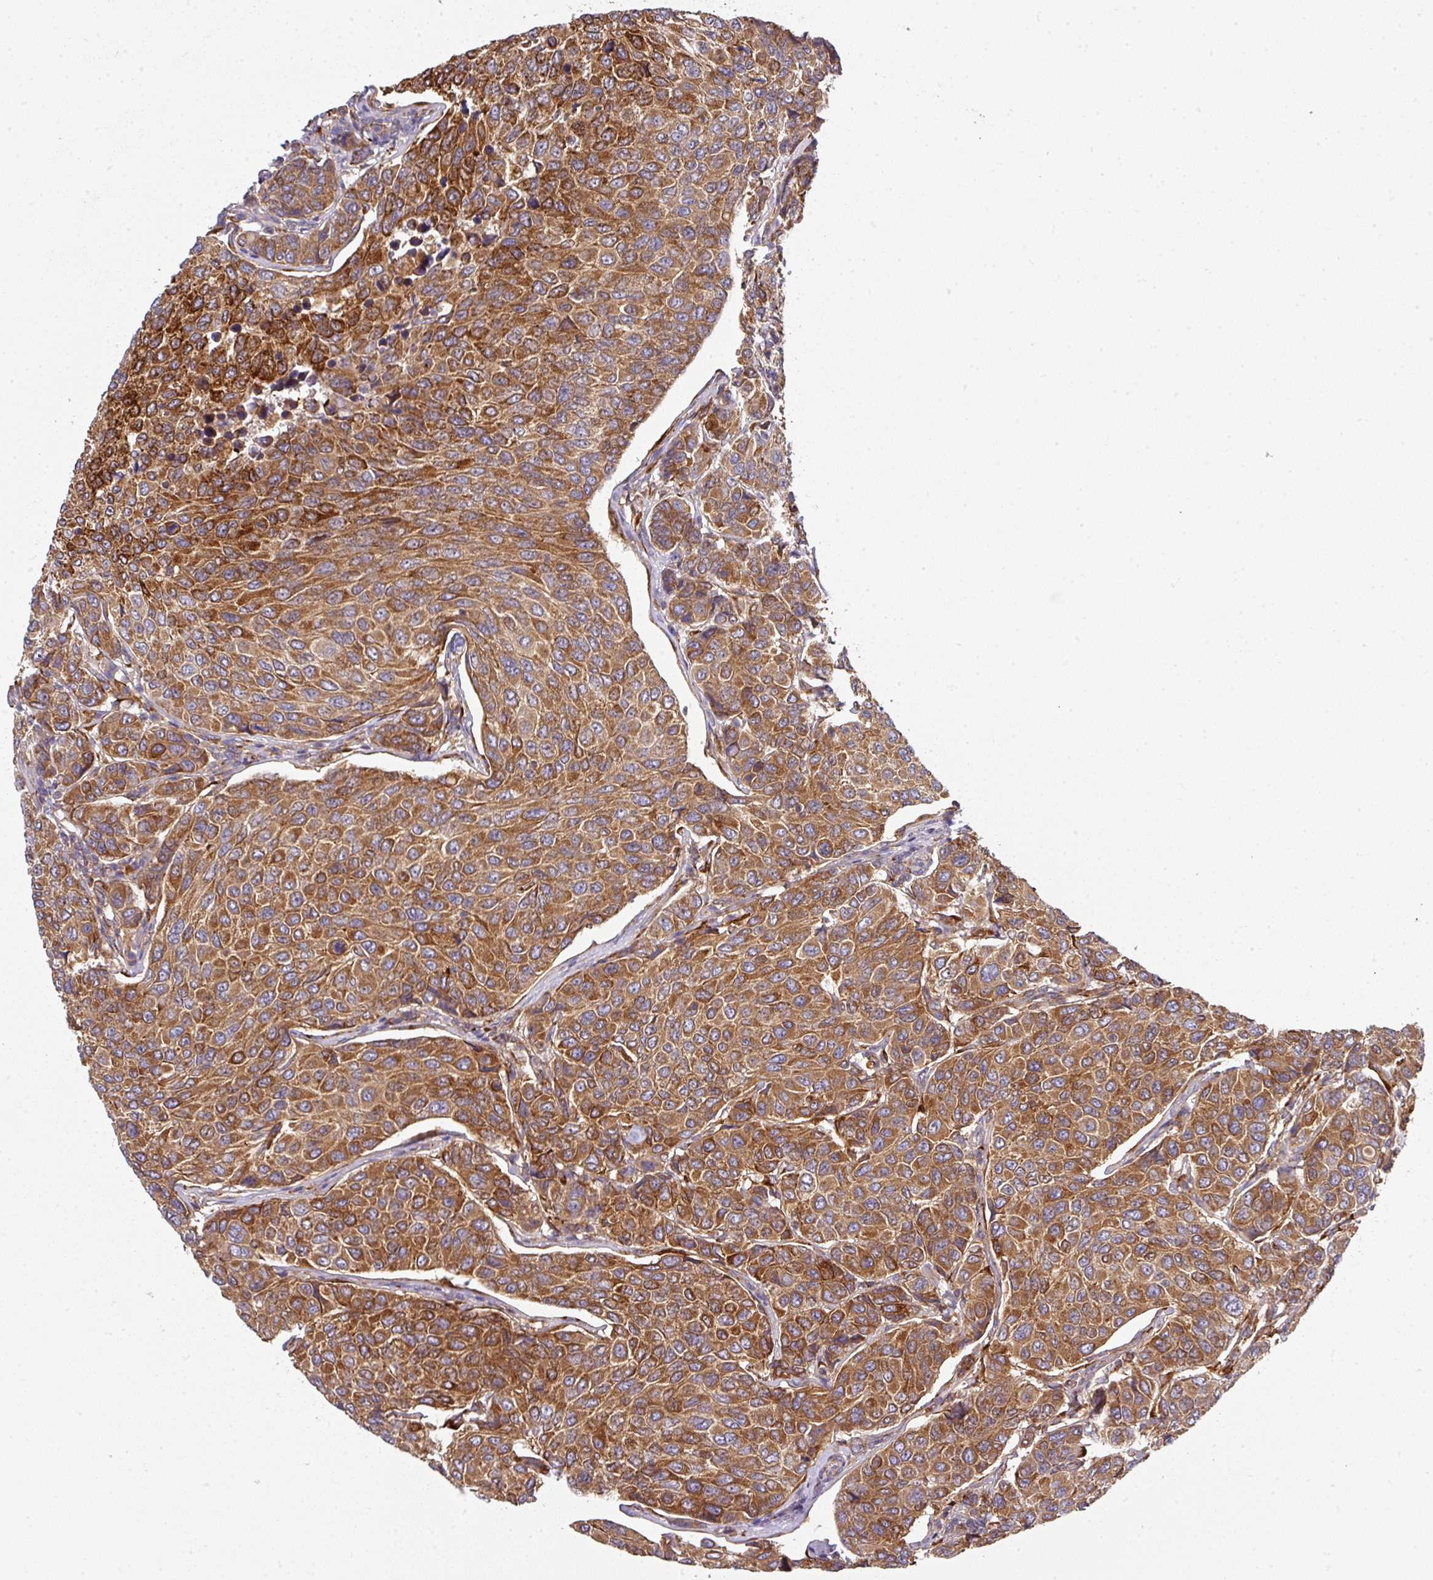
{"staining": {"intensity": "strong", "quantity": ">75%", "location": "cytoplasmic/membranous"}, "tissue": "breast cancer", "cell_type": "Tumor cells", "image_type": "cancer", "snomed": [{"axis": "morphology", "description": "Duct carcinoma"}, {"axis": "topography", "description": "Breast"}], "caption": "DAB (3,3'-diaminobenzidine) immunohistochemical staining of breast cancer displays strong cytoplasmic/membranous protein staining in about >75% of tumor cells. Using DAB (brown) and hematoxylin (blue) stains, captured at high magnification using brightfield microscopy.", "gene": "ZNF268", "patient": {"sex": "female", "age": 55}}